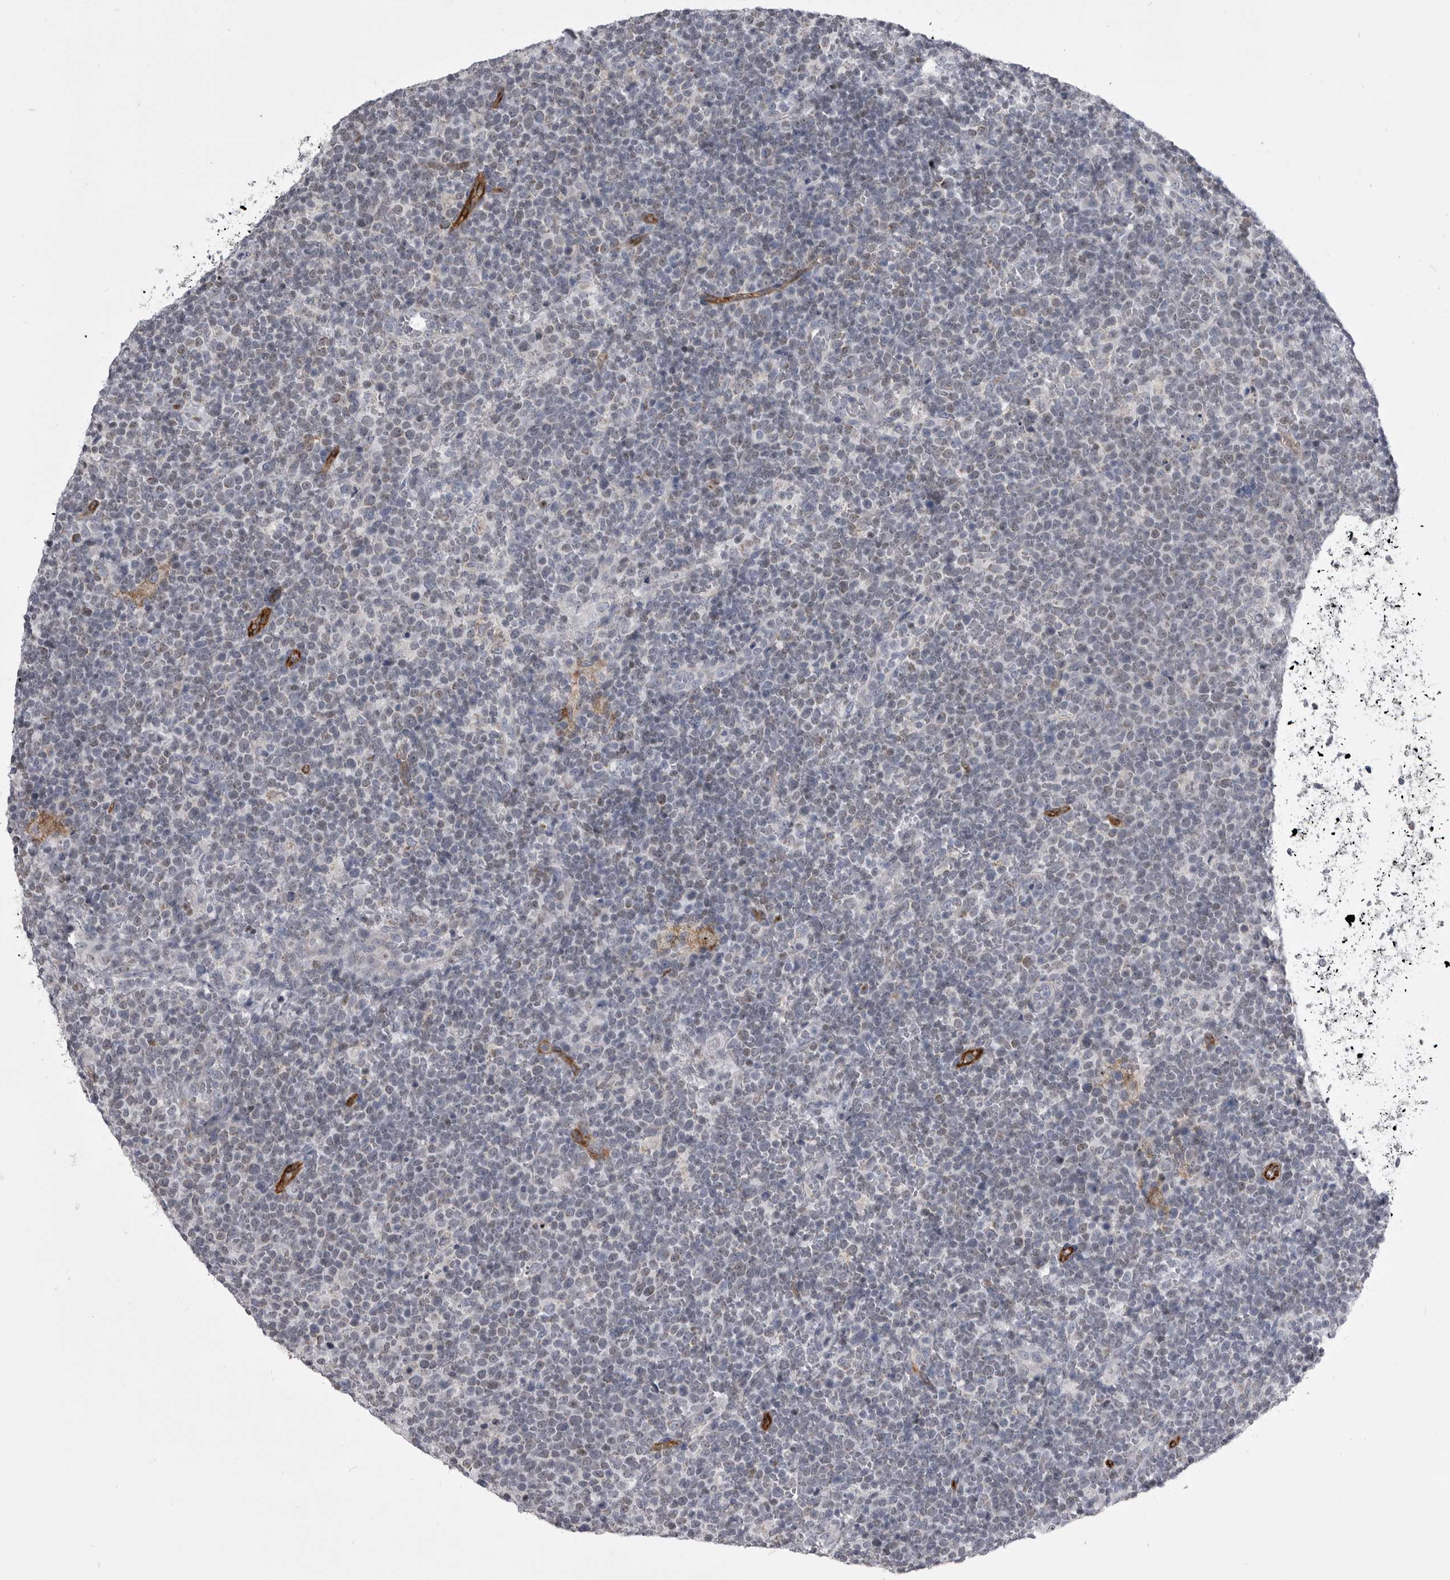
{"staining": {"intensity": "weak", "quantity": "<25%", "location": "nuclear"}, "tissue": "lymphoma", "cell_type": "Tumor cells", "image_type": "cancer", "snomed": [{"axis": "morphology", "description": "Malignant lymphoma, non-Hodgkin's type, High grade"}, {"axis": "topography", "description": "Lymph node"}], "caption": "This is an immunohistochemistry image of human high-grade malignant lymphoma, non-Hodgkin's type. There is no expression in tumor cells.", "gene": "OPLAH", "patient": {"sex": "male", "age": 61}}